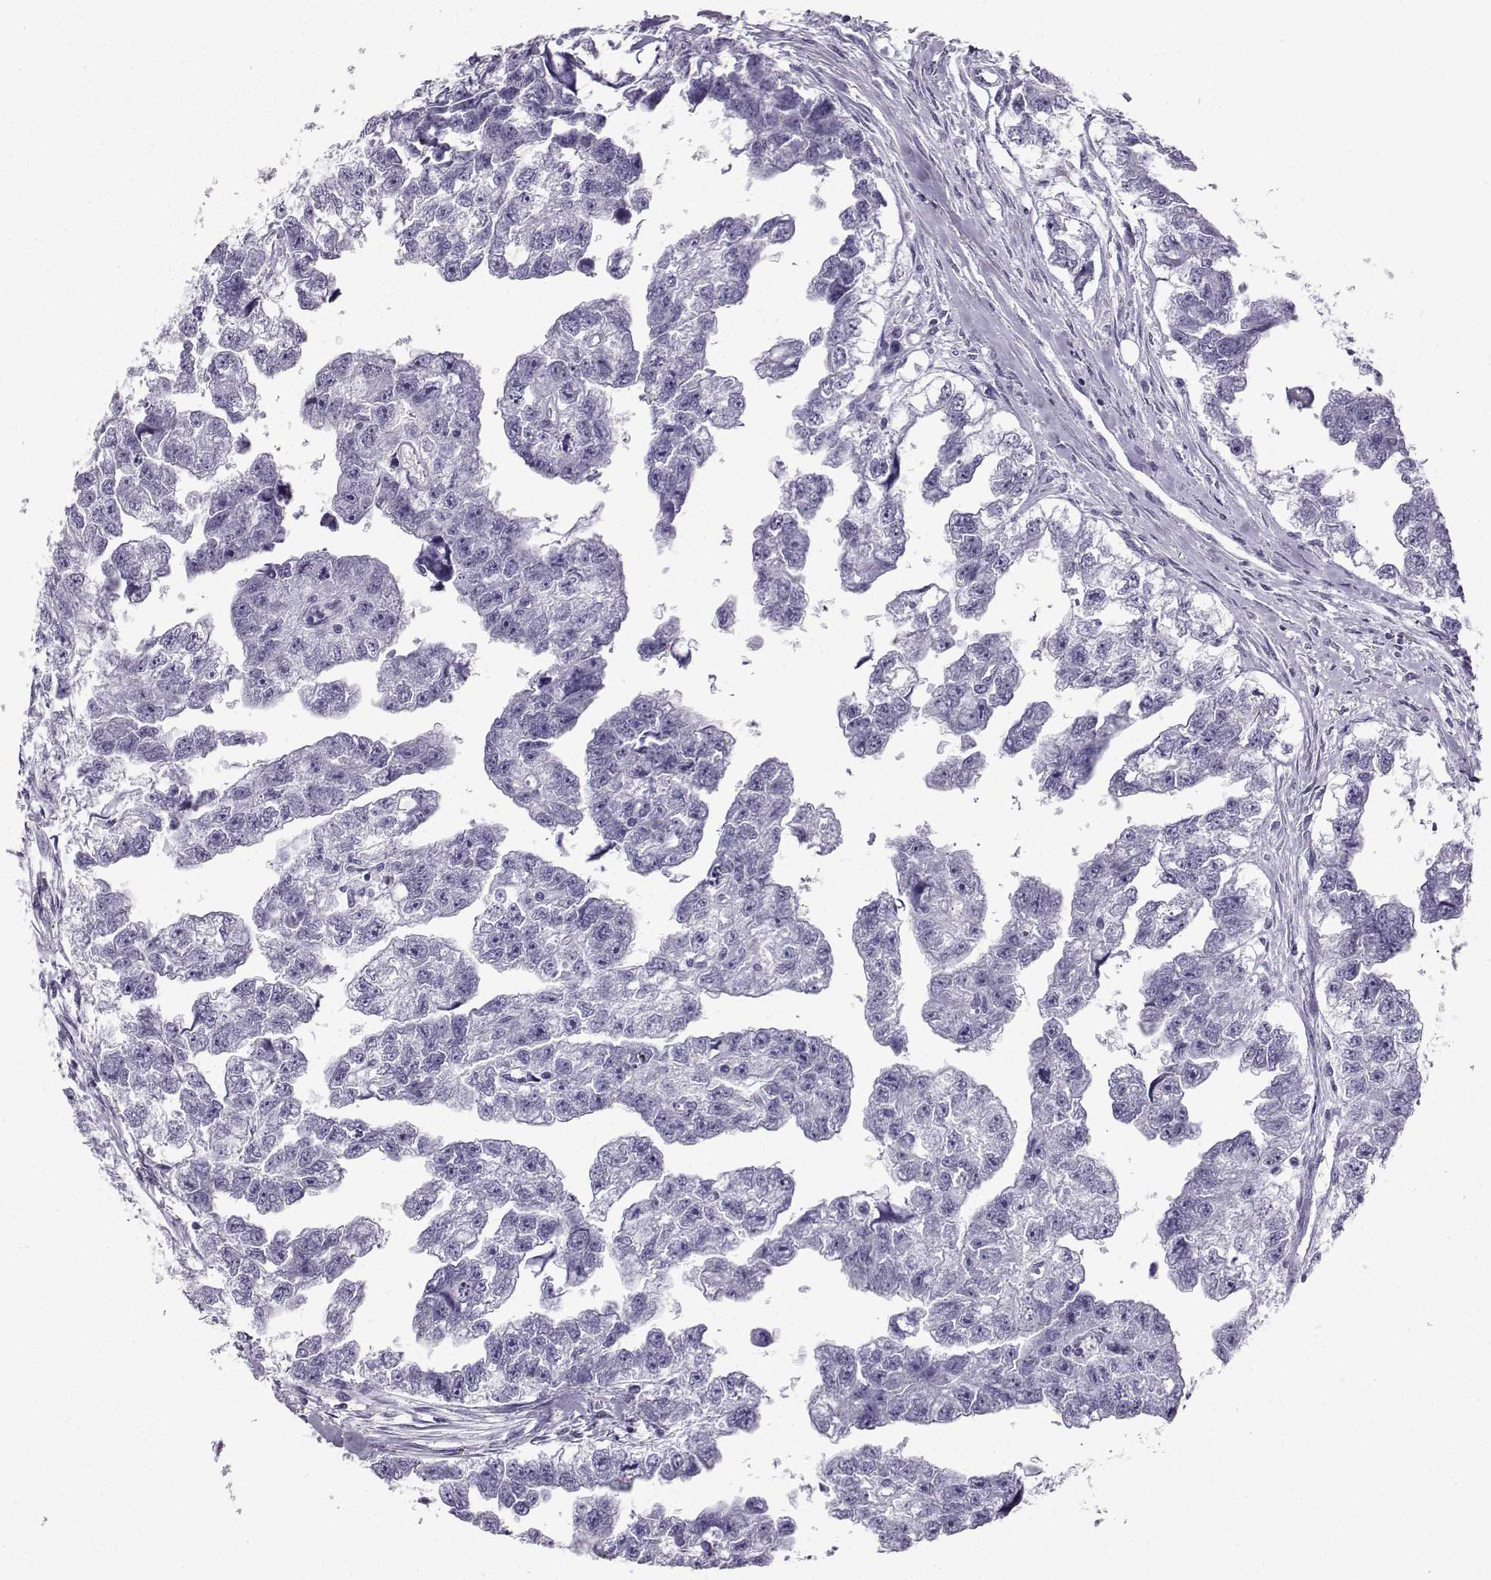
{"staining": {"intensity": "negative", "quantity": "none", "location": "none"}, "tissue": "testis cancer", "cell_type": "Tumor cells", "image_type": "cancer", "snomed": [{"axis": "morphology", "description": "Carcinoma, Embryonal, NOS"}, {"axis": "morphology", "description": "Teratoma, malignant, NOS"}, {"axis": "topography", "description": "Testis"}], "caption": "Testis embryonal carcinoma was stained to show a protein in brown. There is no significant staining in tumor cells.", "gene": "ZBTB8B", "patient": {"sex": "male", "age": 44}}